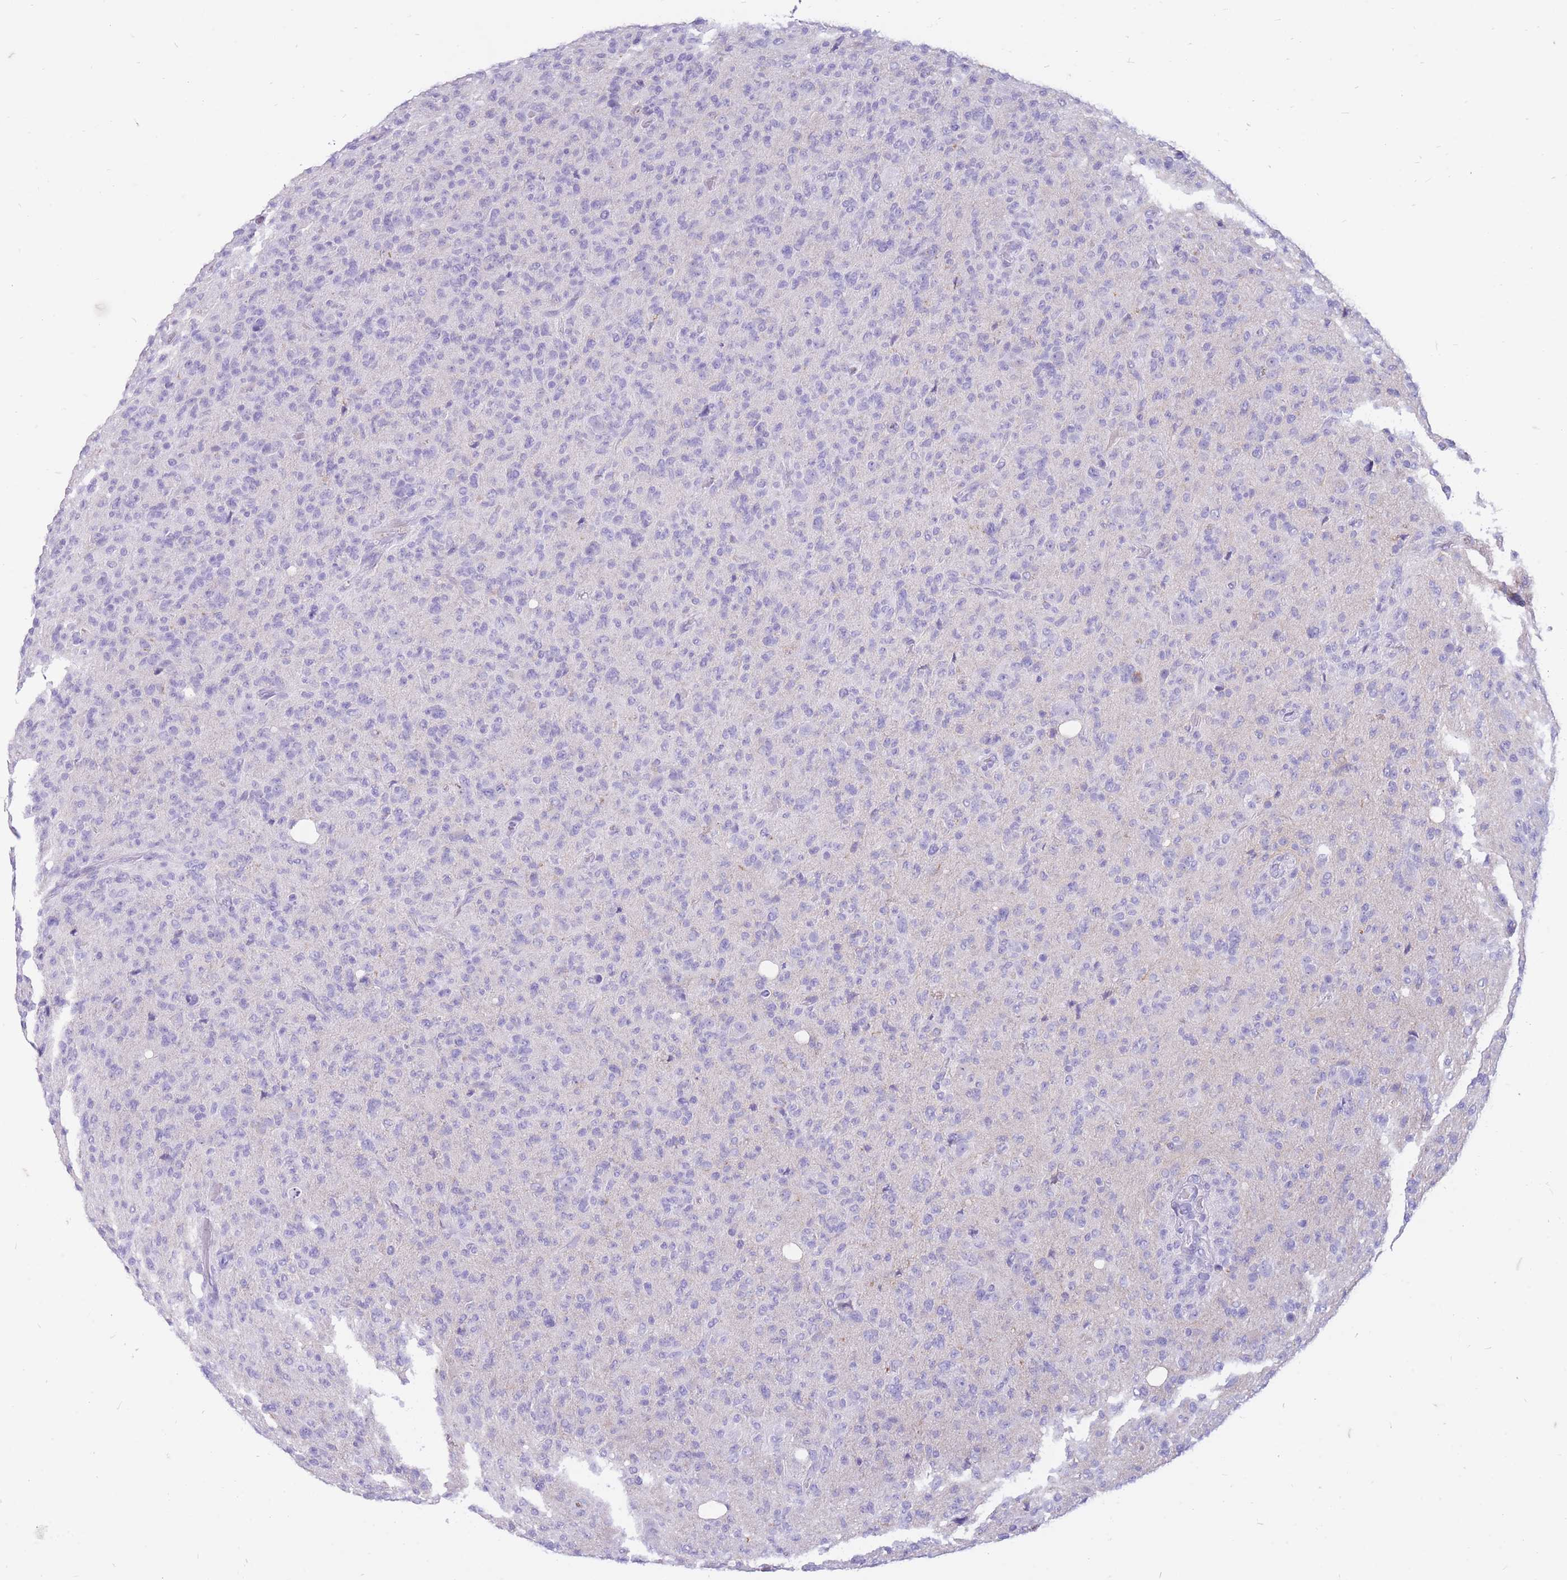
{"staining": {"intensity": "negative", "quantity": "none", "location": "none"}, "tissue": "glioma", "cell_type": "Tumor cells", "image_type": "cancer", "snomed": [{"axis": "morphology", "description": "Glioma, malignant, High grade"}, {"axis": "topography", "description": "Brain"}], "caption": "Immunohistochemical staining of malignant glioma (high-grade) demonstrates no significant expression in tumor cells.", "gene": "ZFP37", "patient": {"sex": "female", "age": 57}}